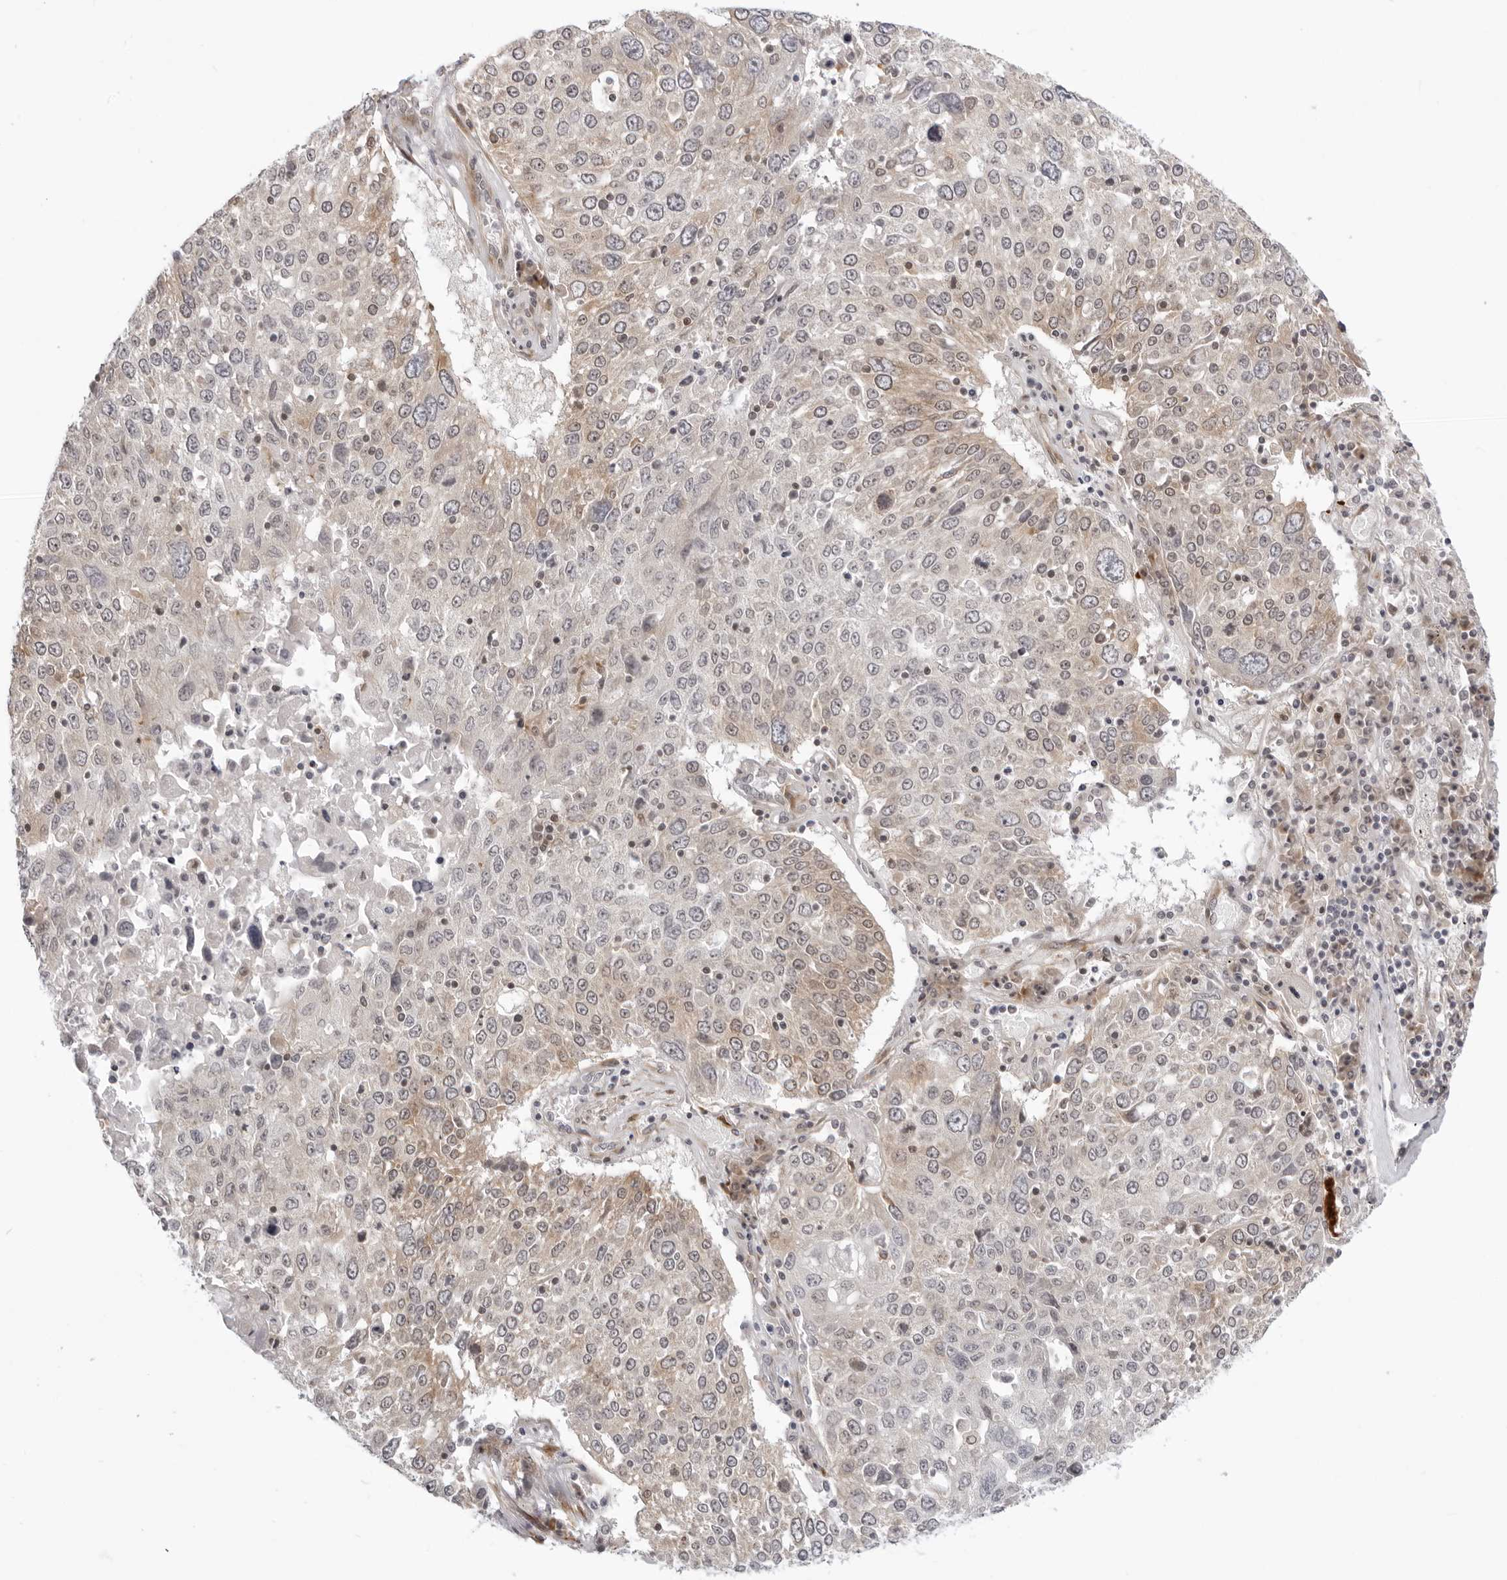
{"staining": {"intensity": "weak", "quantity": "25%-75%", "location": "cytoplasmic/membranous"}, "tissue": "lung cancer", "cell_type": "Tumor cells", "image_type": "cancer", "snomed": [{"axis": "morphology", "description": "Squamous cell carcinoma, NOS"}, {"axis": "topography", "description": "Lung"}], "caption": "A photomicrograph of human lung cancer (squamous cell carcinoma) stained for a protein displays weak cytoplasmic/membranous brown staining in tumor cells.", "gene": "SRGAP2", "patient": {"sex": "male", "age": 65}}